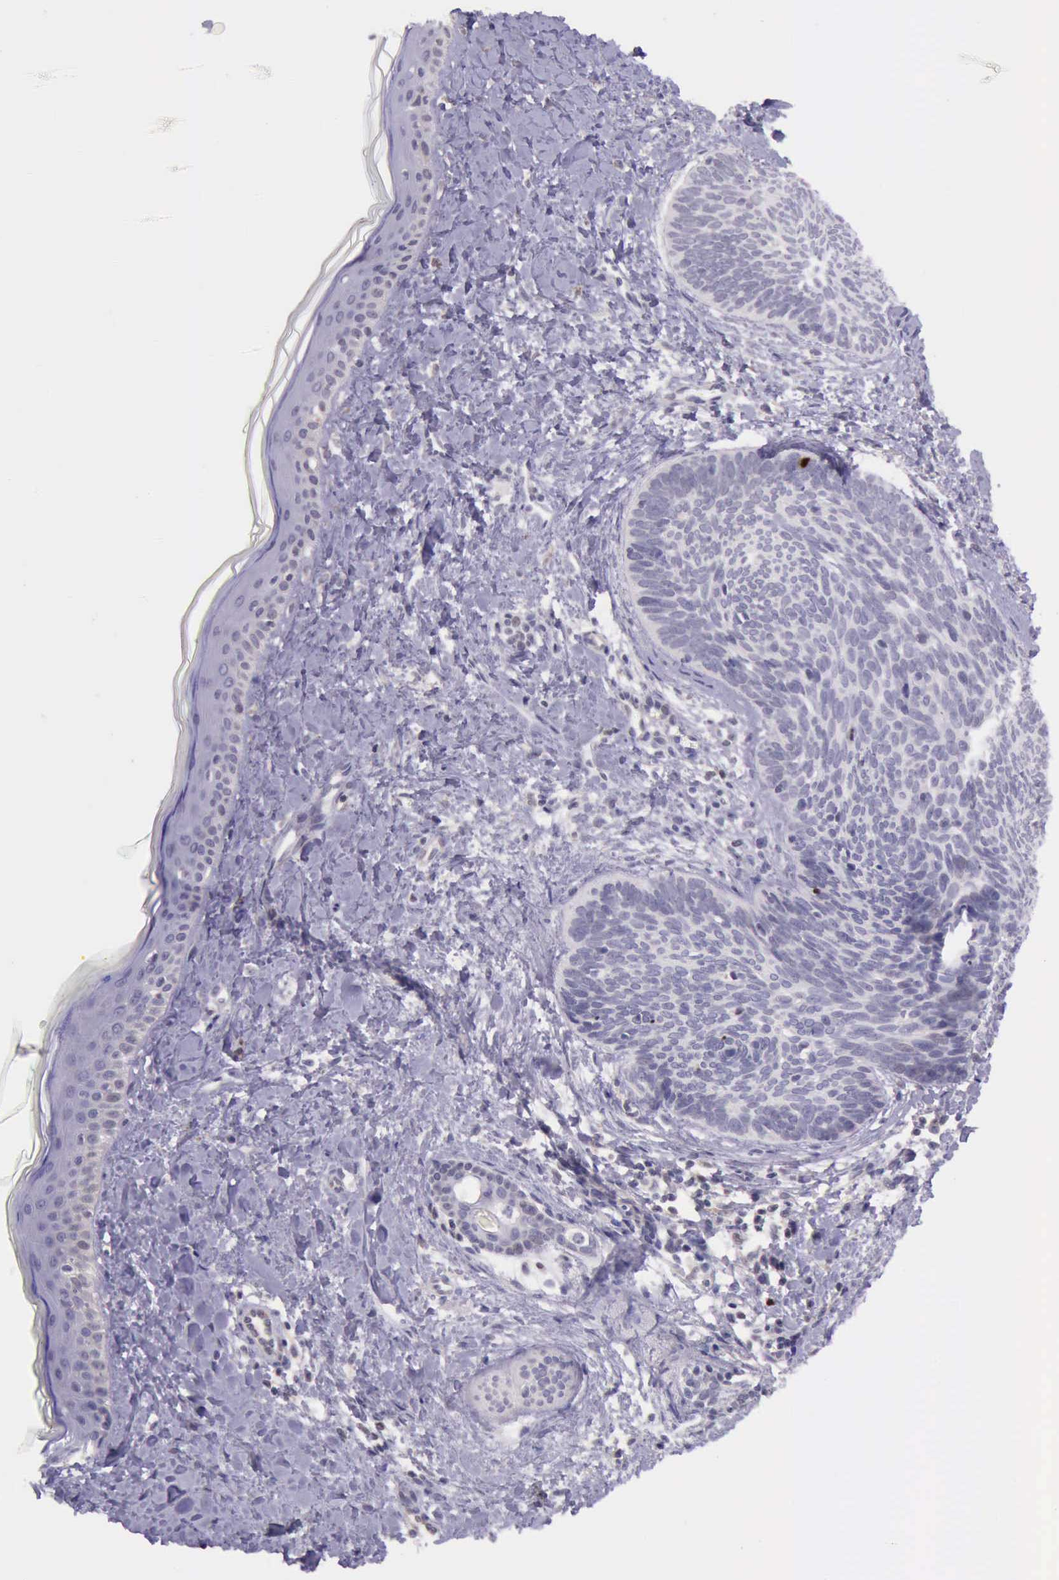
{"staining": {"intensity": "negative", "quantity": "none", "location": "none"}, "tissue": "skin cancer", "cell_type": "Tumor cells", "image_type": "cancer", "snomed": [{"axis": "morphology", "description": "Basal cell carcinoma"}, {"axis": "topography", "description": "Skin"}], "caption": "An image of human skin cancer is negative for staining in tumor cells.", "gene": "PARP1", "patient": {"sex": "female", "age": 81}}